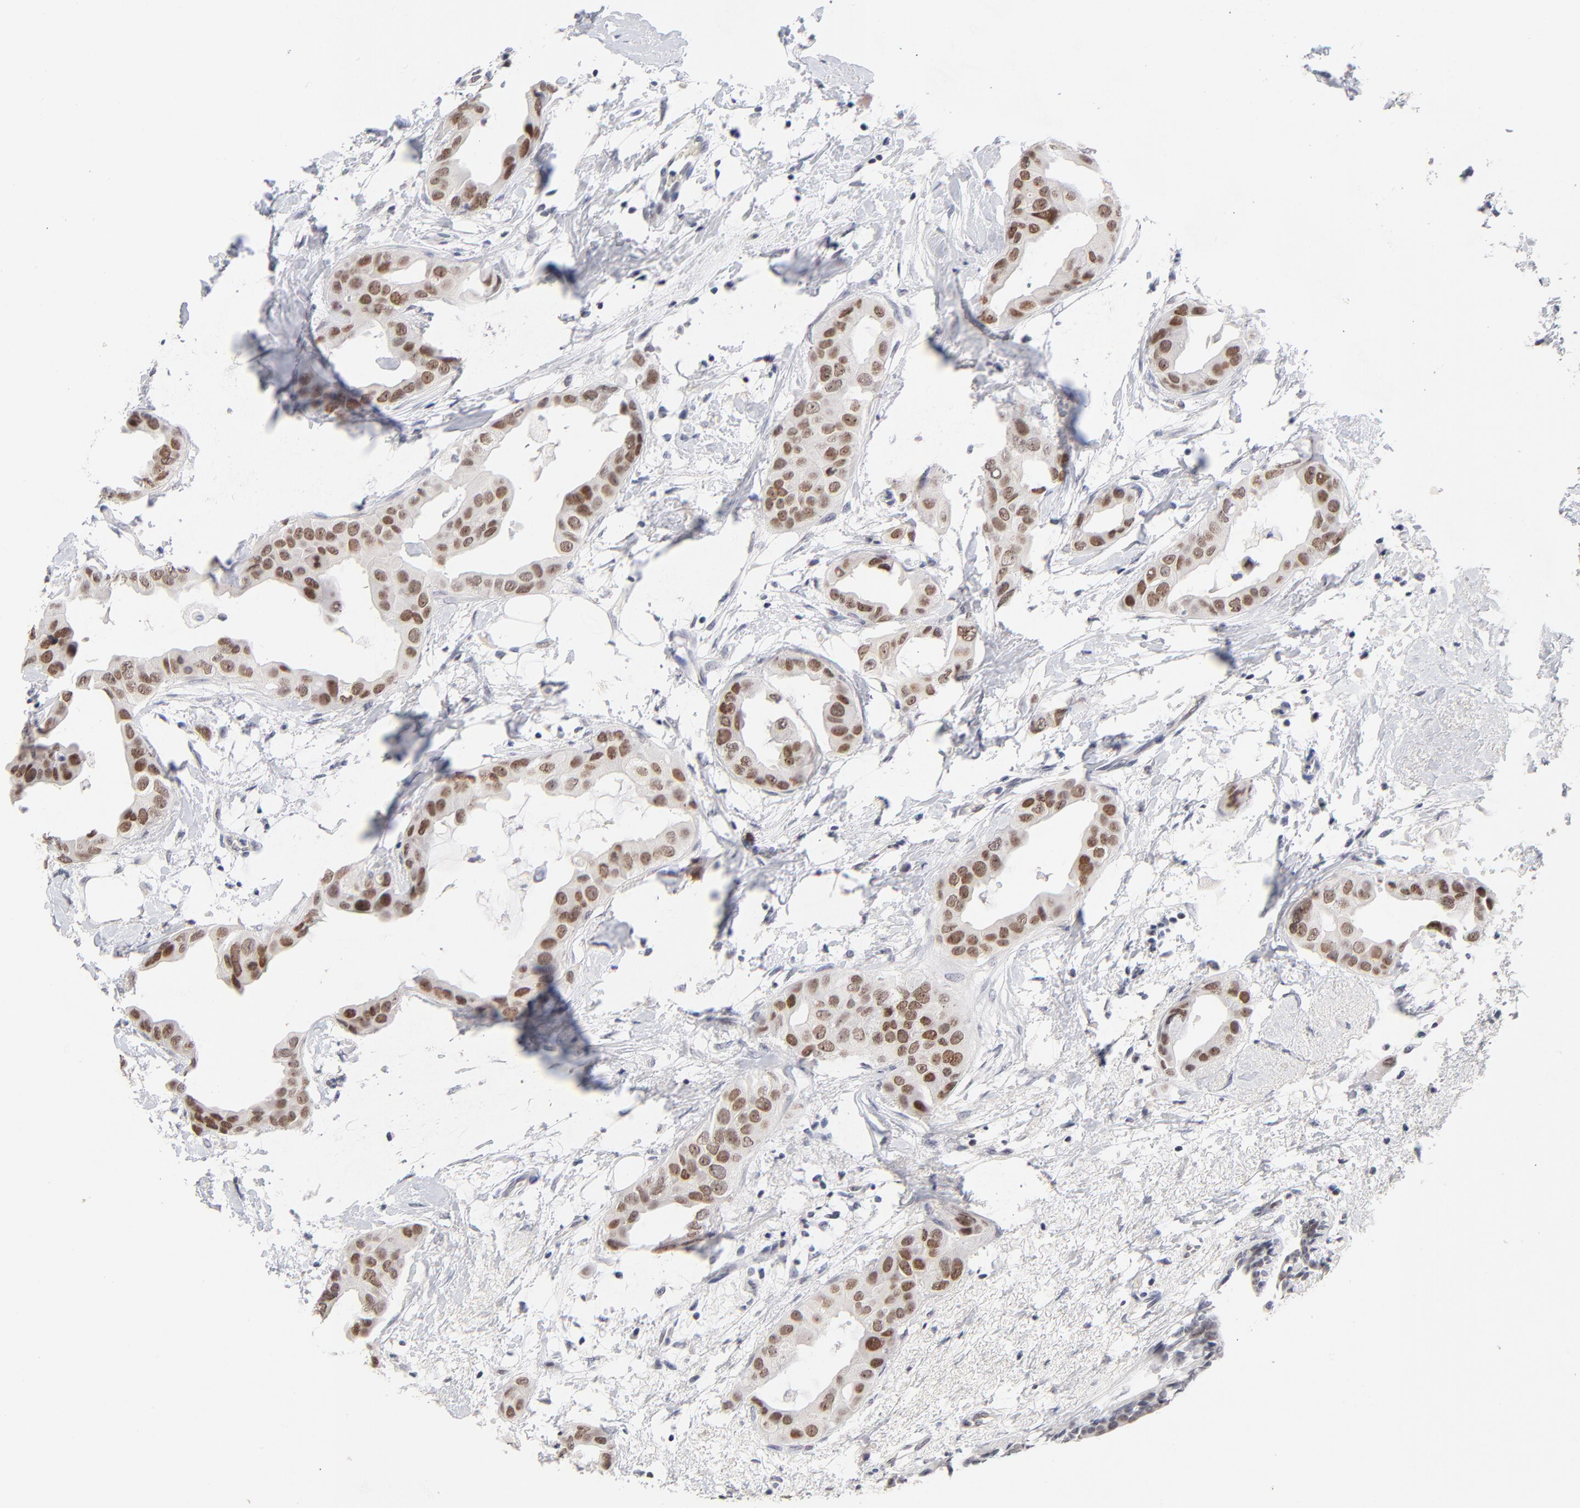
{"staining": {"intensity": "moderate", "quantity": ">75%", "location": "nuclear"}, "tissue": "breast cancer", "cell_type": "Tumor cells", "image_type": "cancer", "snomed": [{"axis": "morphology", "description": "Duct carcinoma"}, {"axis": "topography", "description": "Breast"}], "caption": "Human breast infiltrating ductal carcinoma stained with a protein marker displays moderate staining in tumor cells.", "gene": "ORC2", "patient": {"sex": "female", "age": 40}}